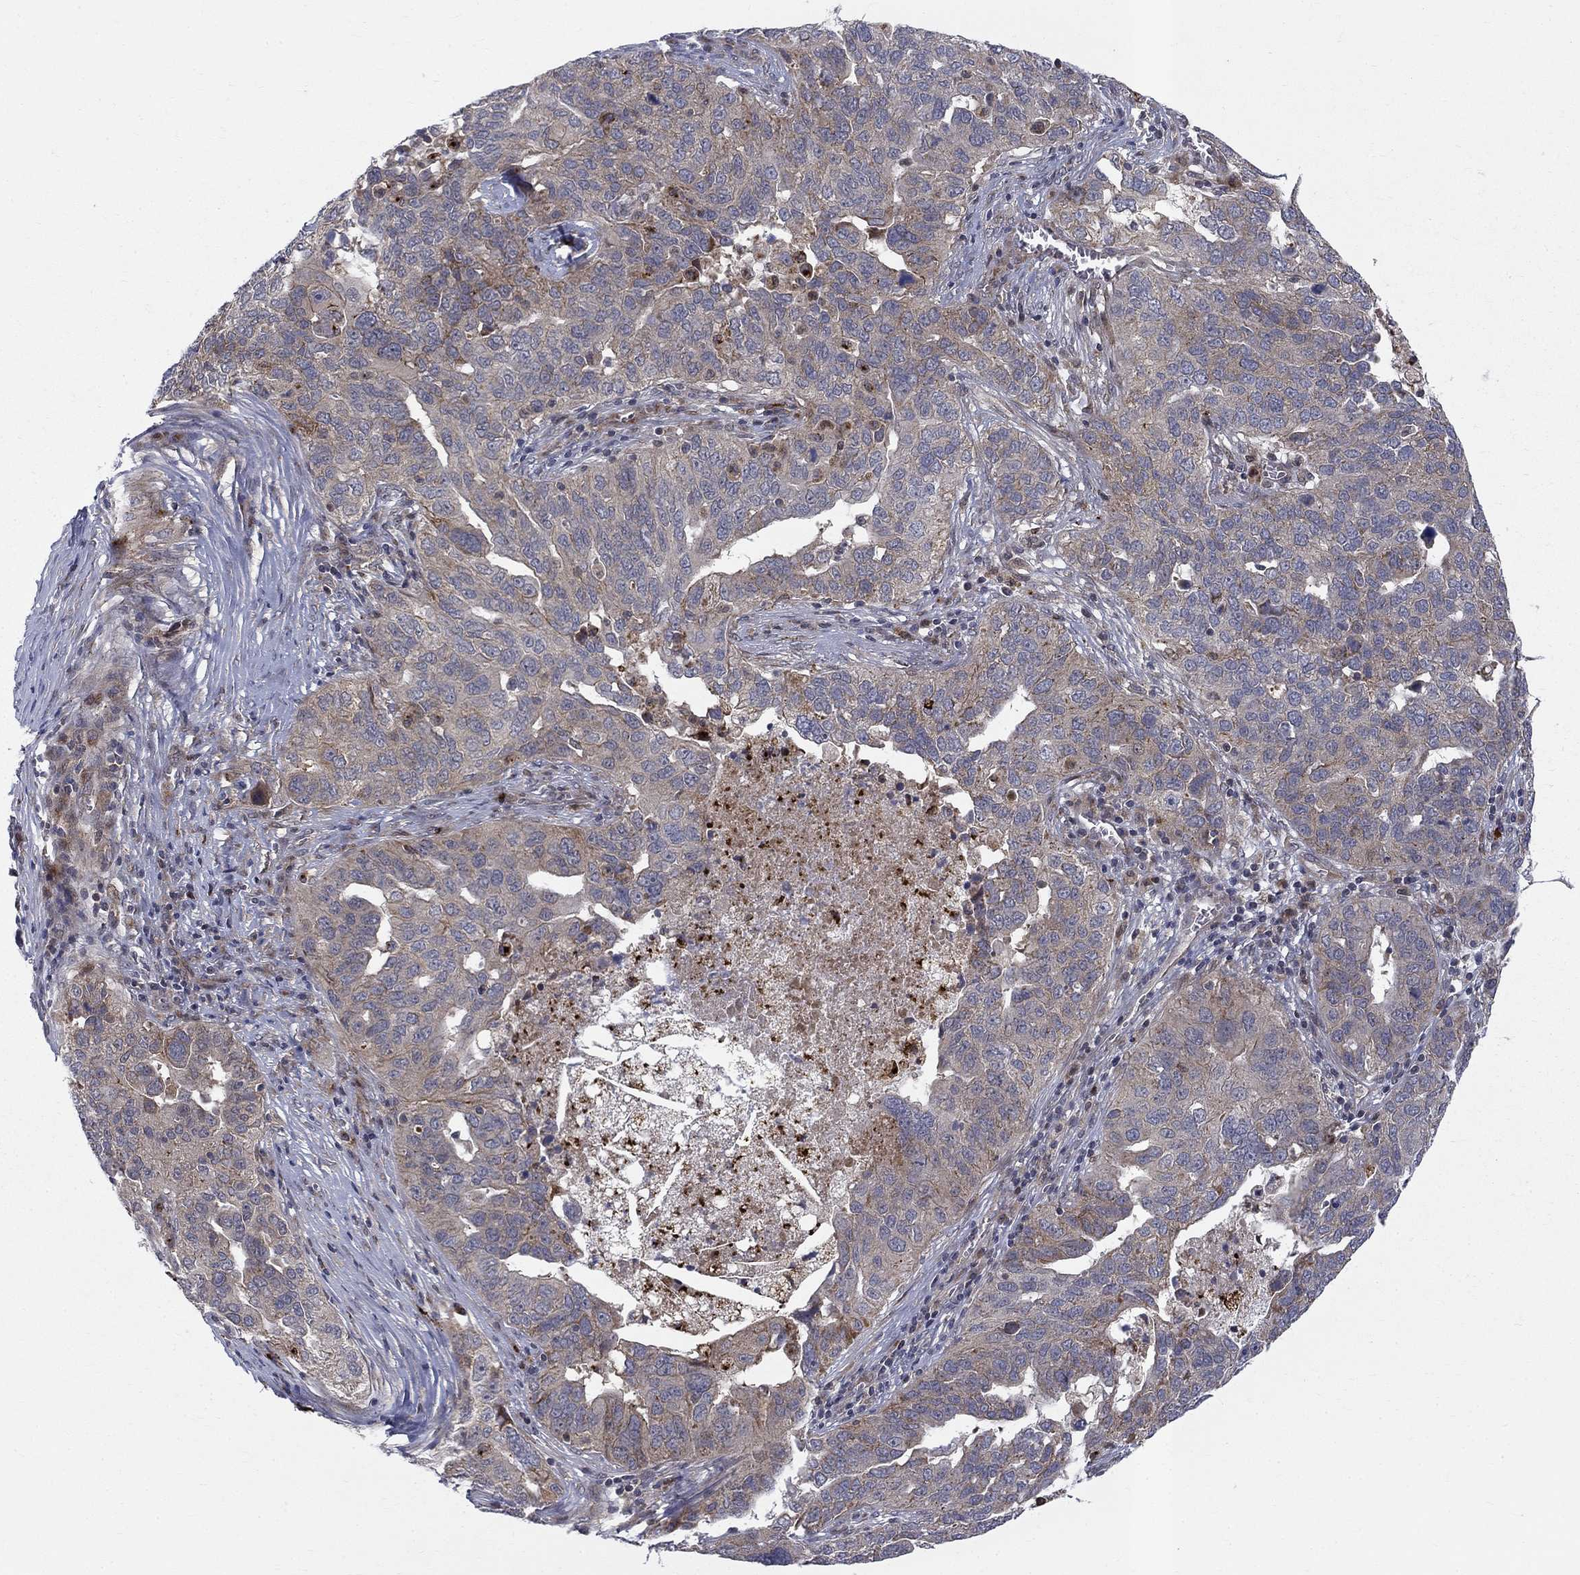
{"staining": {"intensity": "weak", "quantity": "<25%", "location": "cytoplasmic/membranous"}, "tissue": "ovarian cancer", "cell_type": "Tumor cells", "image_type": "cancer", "snomed": [{"axis": "morphology", "description": "Carcinoma, endometroid"}, {"axis": "topography", "description": "Soft tissue"}, {"axis": "topography", "description": "Ovary"}], "caption": "Immunohistochemical staining of human ovarian endometroid carcinoma displays no significant expression in tumor cells. (Brightfield microscopy of DAB immunohistochemistry at high magnification).", "gene": "WDR19", "patient": {"sex": "female", "age": 52}}